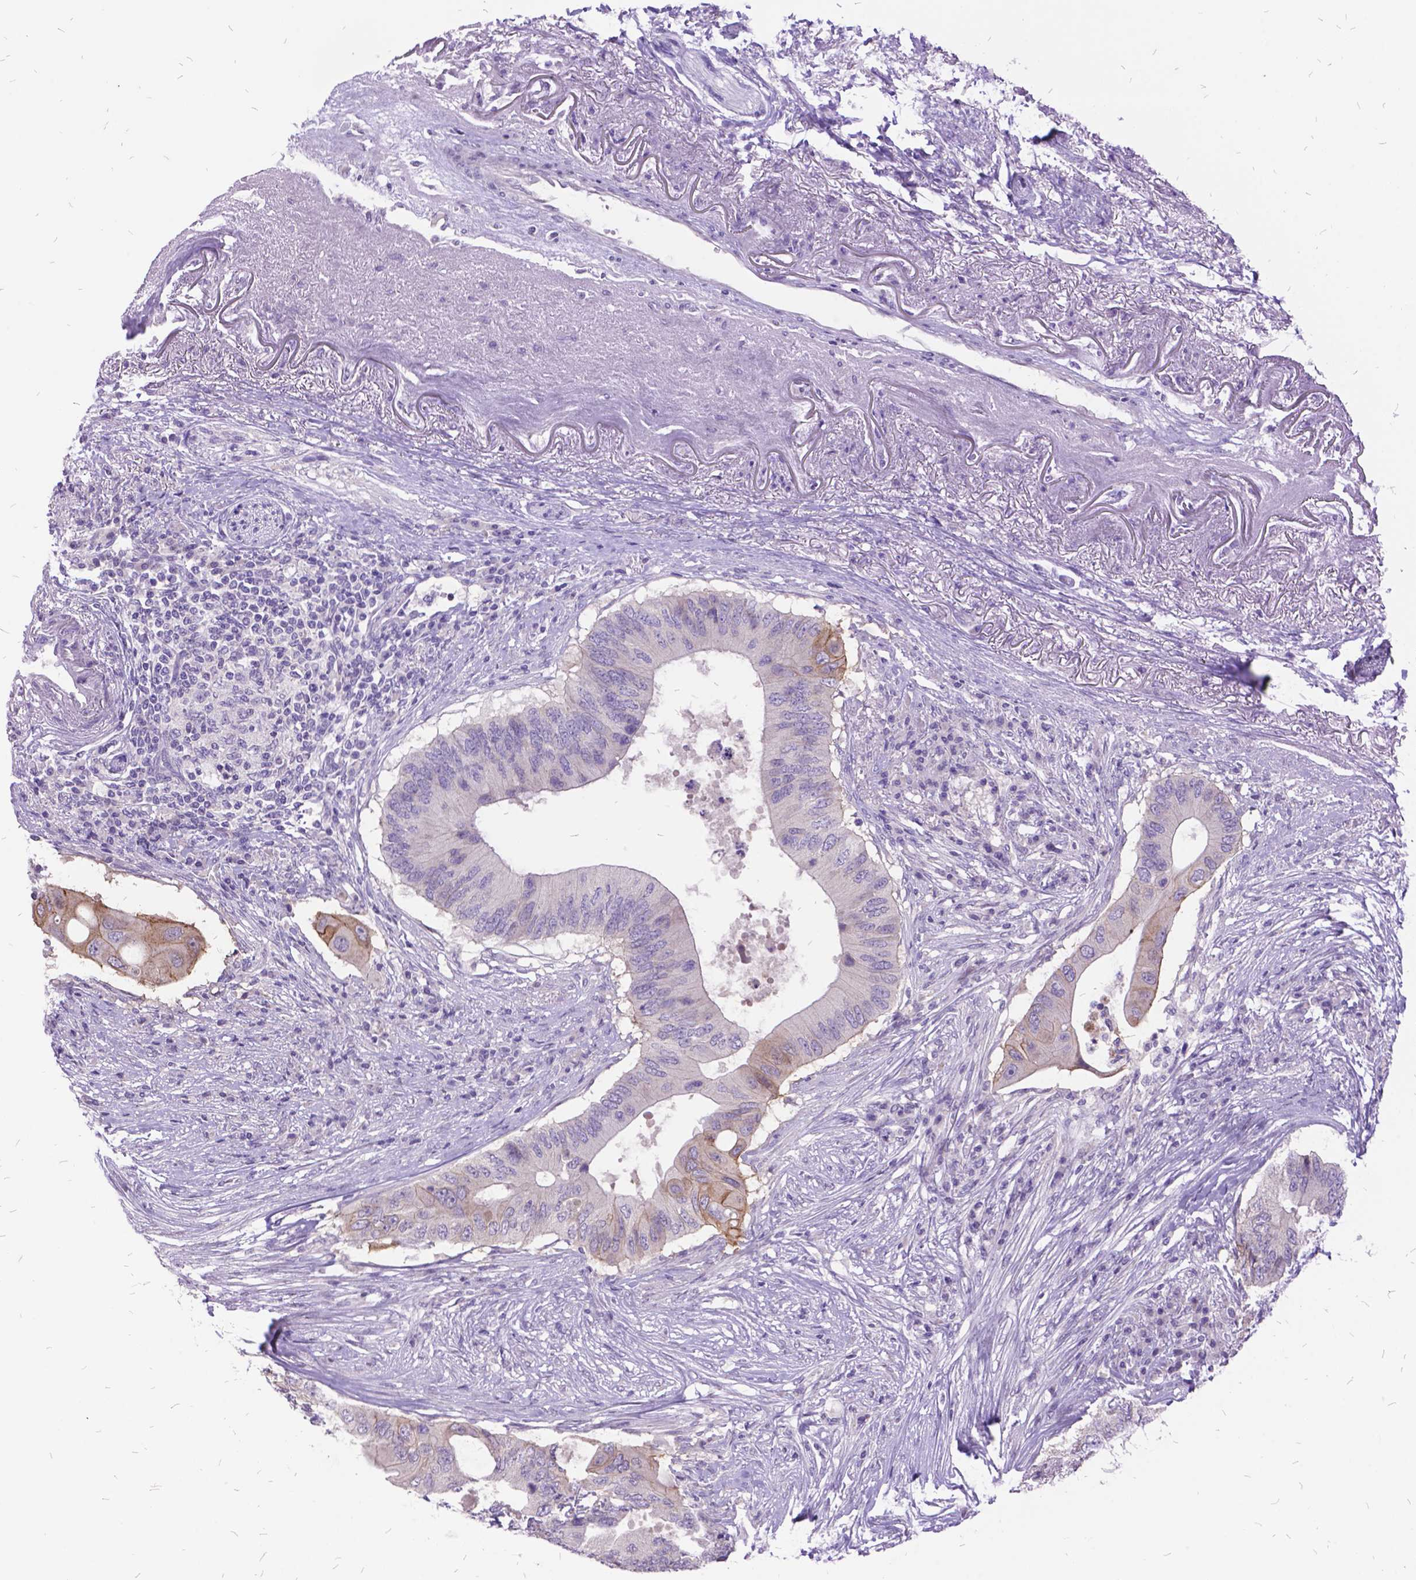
{"staining": {"intensity": "moderate", "quantity": "<25%", "location": "cytoplasmic/membranous"}, "tissue": "colorectal cancer", "cell_type": "Tumor cells", "image_type": "cancer", "snomed": [{"axis": "morphology", "description": "Adenocarcinoma, NOS"}, {"axis": "topography", "description": "Colon"}], "caption": "Human colorectal cancer (adenocarcinoma) stained with a brown dye exhibits moderate cytoplasmic/membranous positive expression in approximately <25% of tumor cells.", "gene": "ITGB6", "patient": {"sex": "male", "age": 71}}